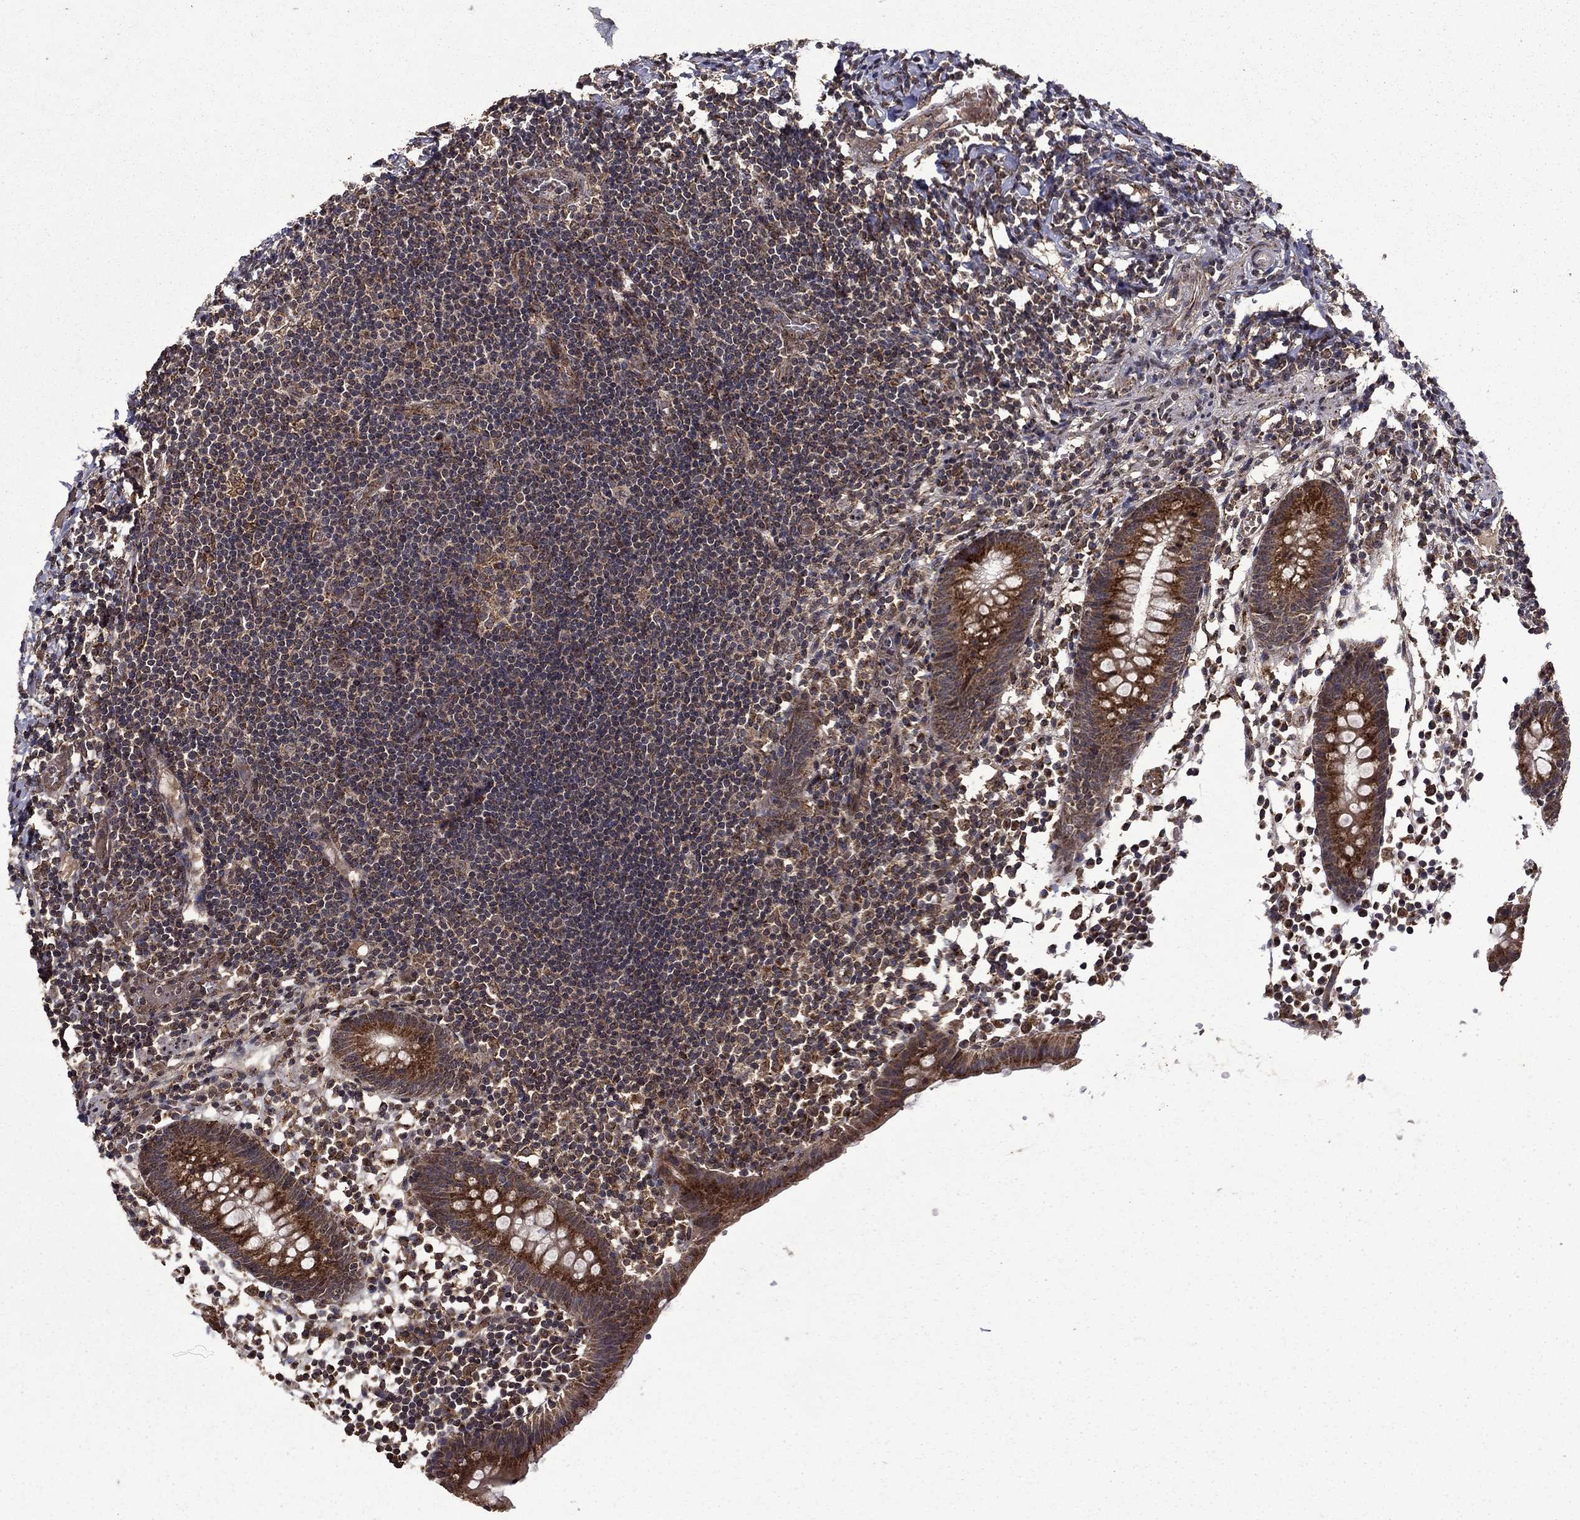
{"staining": {"intensity": "strong", "quantity": ">75%", "location": "cytoplasmic/membranous"}, "tissue": "appendix", "cell_type": "Glandular cells", "image_type": "normal", "snomed": [{"axis": "morphology", "description": "Normal tissue, NOS"}, {"axis": "topography", "description": "Appendix"}], "caption": "Strong cytoplasmic/membranous positivity is seen in about >75% of glandular cells in normal appendix.", "gene": "ITM2B", "patient": {"sex": "female", "age": 40}}